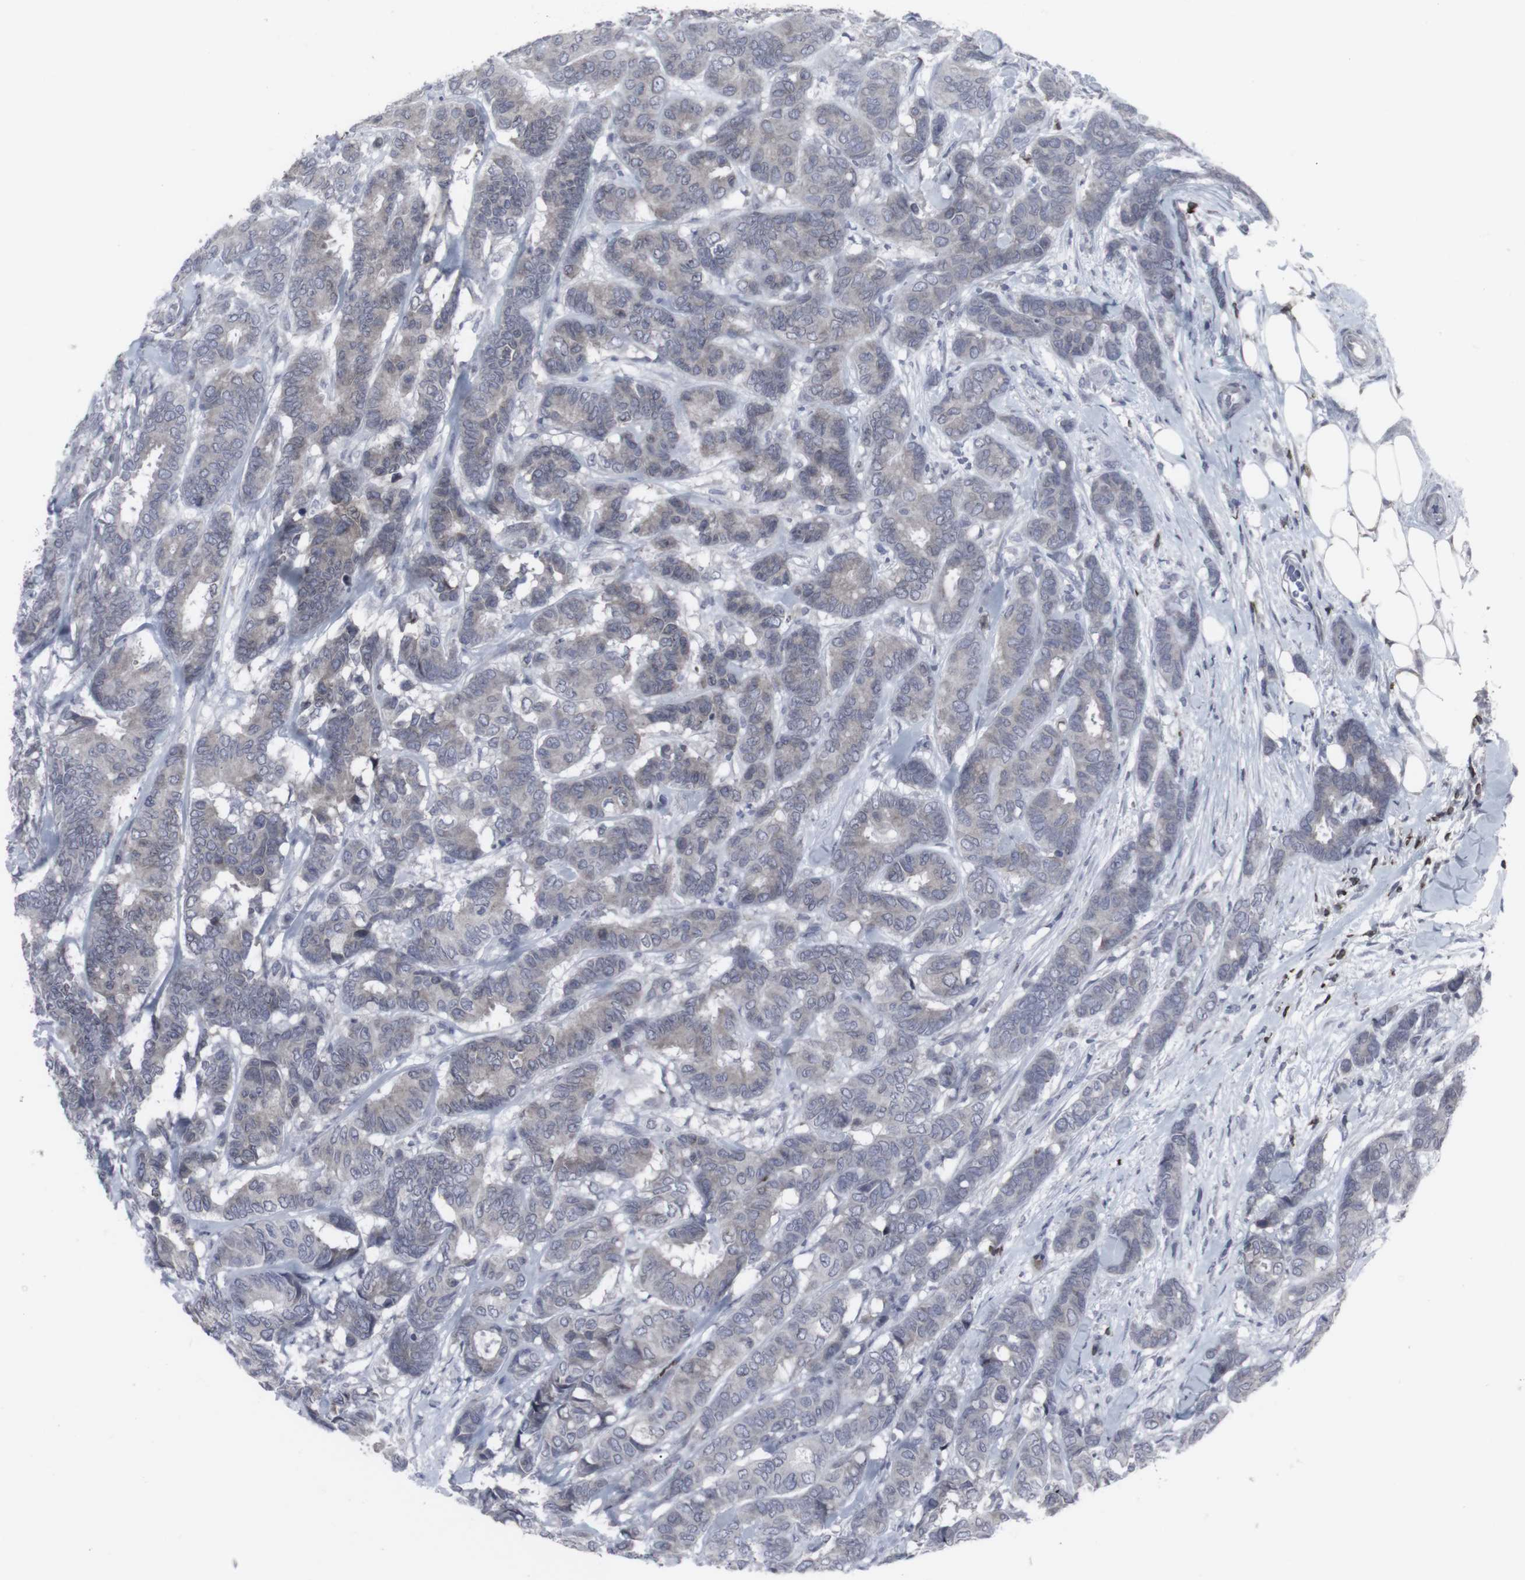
{"staining": {"intensity": "negative", "quantity": "none", "location": "none"}, "tissue": "breast cancer", "cell_type": "Tumor cells", "image_type": "cancer", "snomed": [{"axis": "morphology", "description": "Duct carcinoma"}, {"axis": "topography", "description": "Breast"}], "caption": "Protein analysis of infiltrating ductal carcinoma (breast) reveals no significant positivity in tumor cells.", "gene": "APOBEC2", "patient": {"sex": "female", "age": 87}}